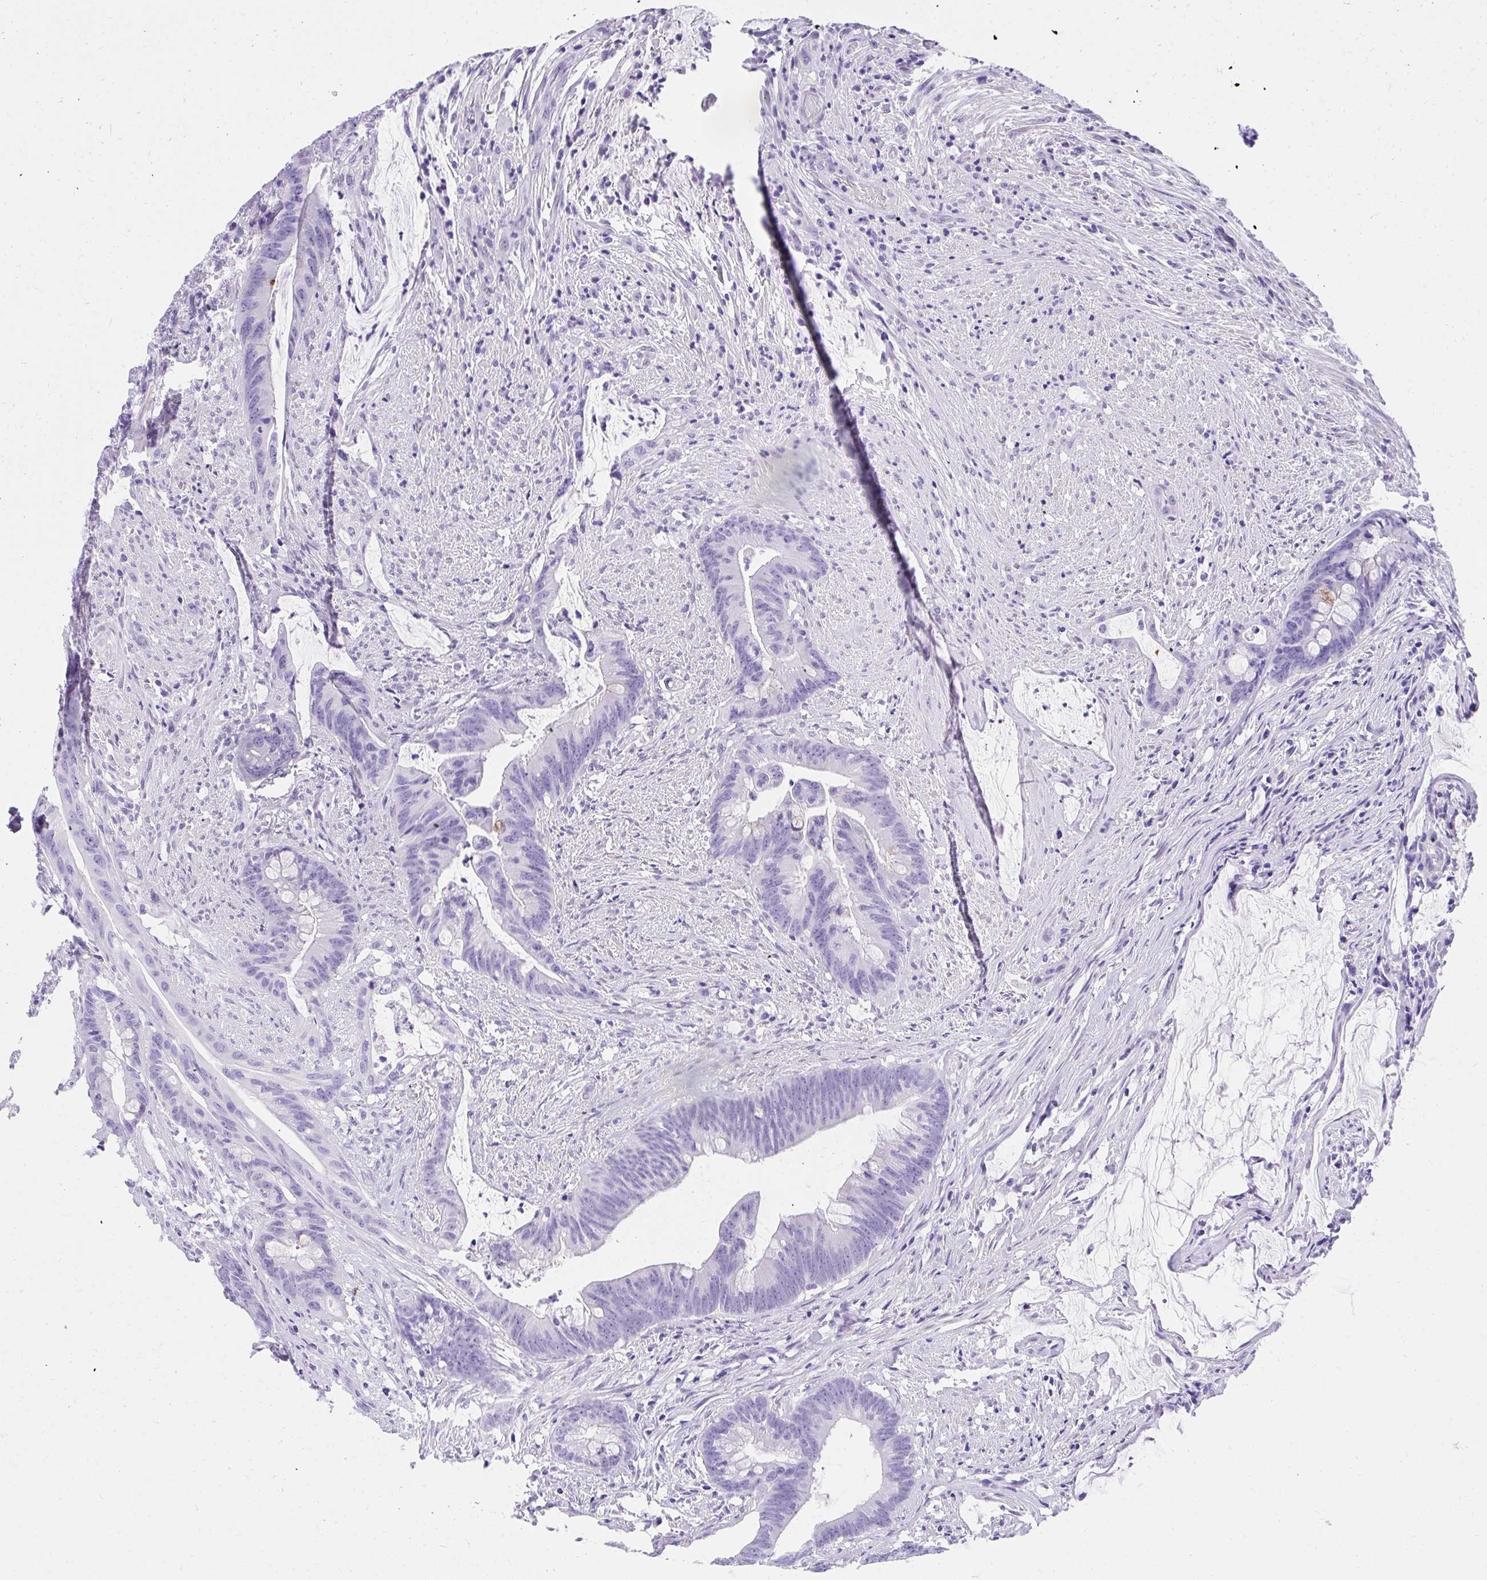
{"staining": {"intensity": "negative", "quantity": "none", "location": "none"}, "tissue": "colorectal cancer", "cell_type": "Tumor cells", "image_type": "cancer", "snomed": [{"axis": "morphology", "description": "Adenocarcinoma, NOS"}, {"axis": "topography", "description": "Colon"}], "caption": "Immunohistochemistry image of human adenocarcinoma (colorectal) stained for a protein (brown), which reveals no expression in tumor cells.", "gene": "KLK1", "patient": {"sex": "male", "age": 62}}